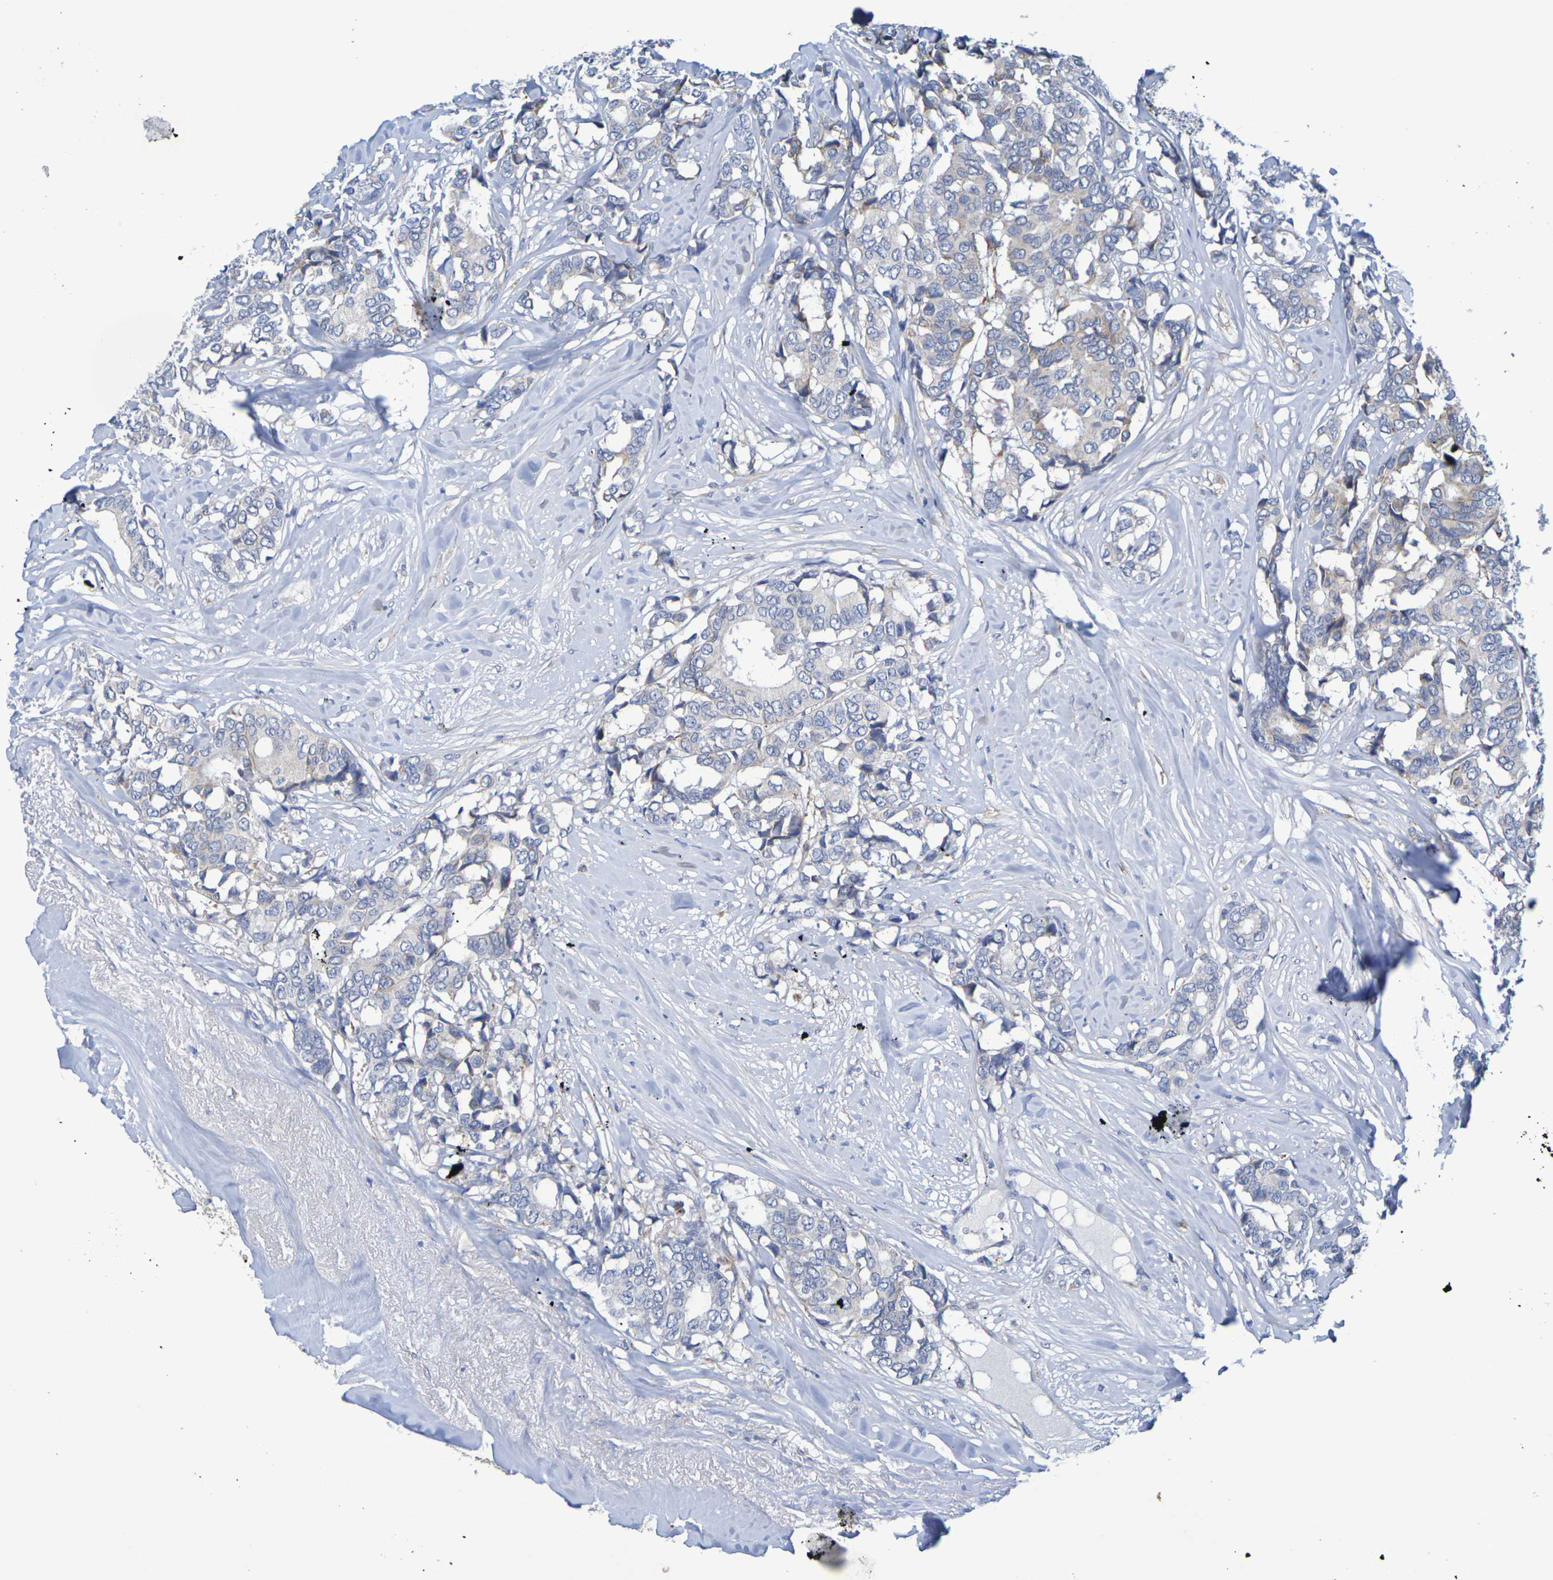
{"staining": {"intensity": "weak", "quantity": "25%-75%", "location": "cytoplasmic/membranous"}, "tissue": "breast cancer", "cell_type": "Tumor cells", "image_type": "cancer", "snomed": [{"axis": "morphology", "description": "Duct carcinoma"}, {"axis": "topography", "description": "Breast"}], "caption": "Breast cancer tissue exhibits weak cytoplasmic/membranous staining in approximately 25%-75% of tumor cells (DAB IHC with brightfield microscopy, high magnification).", "gene": "SDC4", "patient": {"sex": "female", "age": 87}}